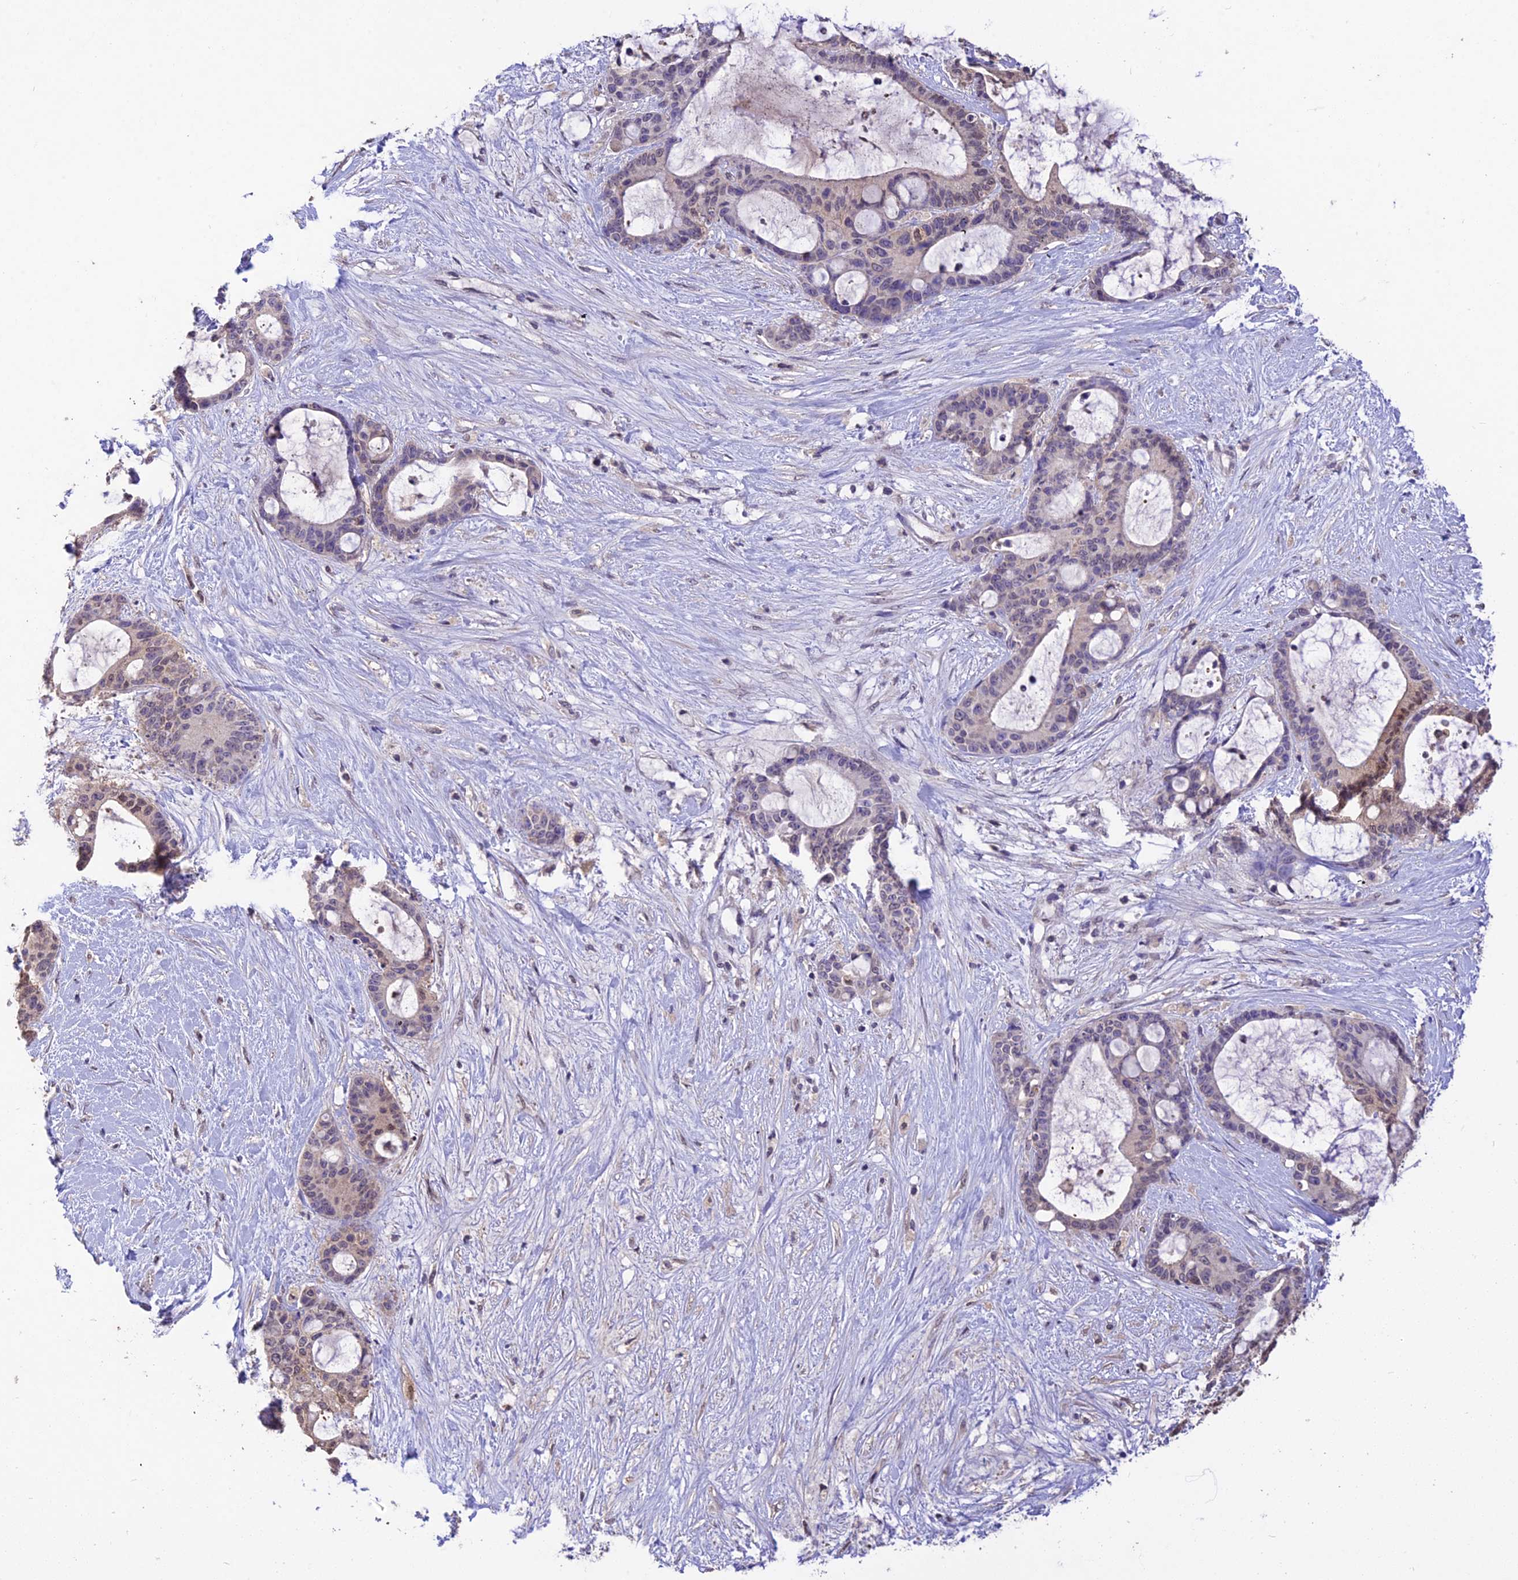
{"staining": {"intensity": "moderate", "quantity": "<25%", "location": "cytoplasmic/membranous,nuclear"}, "tissue": "liver cancer", "cell_type": "Tumor cells", "image_type": "cancer", "snomed": [{"axis": "morphology", "description": "Normal tissue, NOS"}, {"axis": "morphology", "description": "Cholangiocarcinoma"}, {"axis": "topography", "description": "Liver"}, {"axis": "topography", "description": "Peripheral nerve tissue"}], "caption": "The histopathology image displays immunohistochemical staining of liver cancer (cholangiocarcinoma). There is moderate cytoplasmic/membranous and nuclear positivity is appreciated in about <25% of tumor cells.", "gene": "PGK1", "patient": {"sex": "female", "age": 73}}